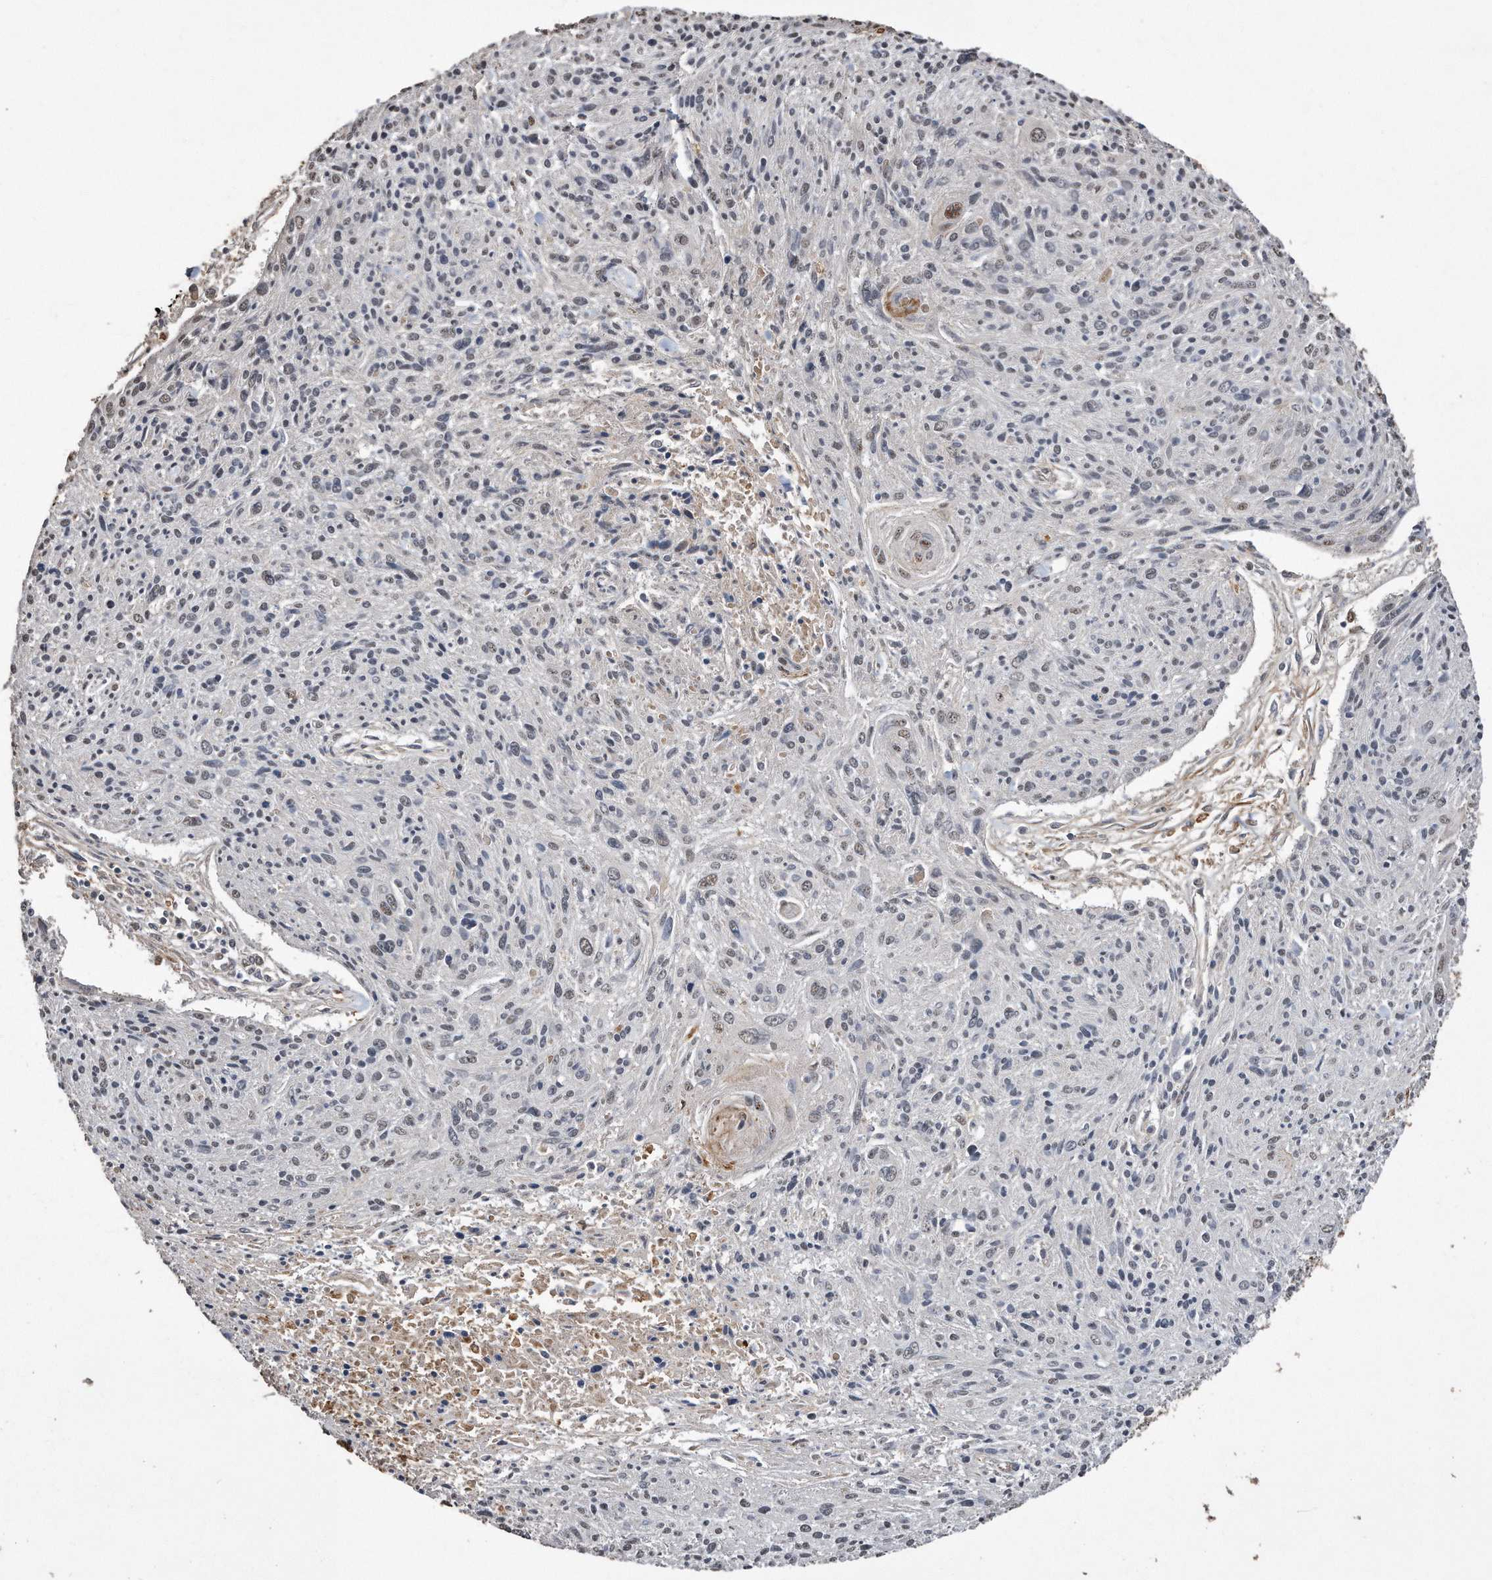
{"staining": {"intensity": "negative", "quantity": "none", "location": "none"}, "tissue": "cervical cancer", "cell_type": "Tumor cells", "image_type": "cancer", "snomed": [{"axis": "morphology", "description": "Squamous cell carcinoma, NOS"}, {"axis": "topography", "description": "Cervix"}], "caption": "IHC micrograph of human squamous cell carcinoma (cervical) stained for a protein (brown), which reveals no staining in tumor cells.", "gene": "PELO", "patient": {"sex": "female", "age": 51}}